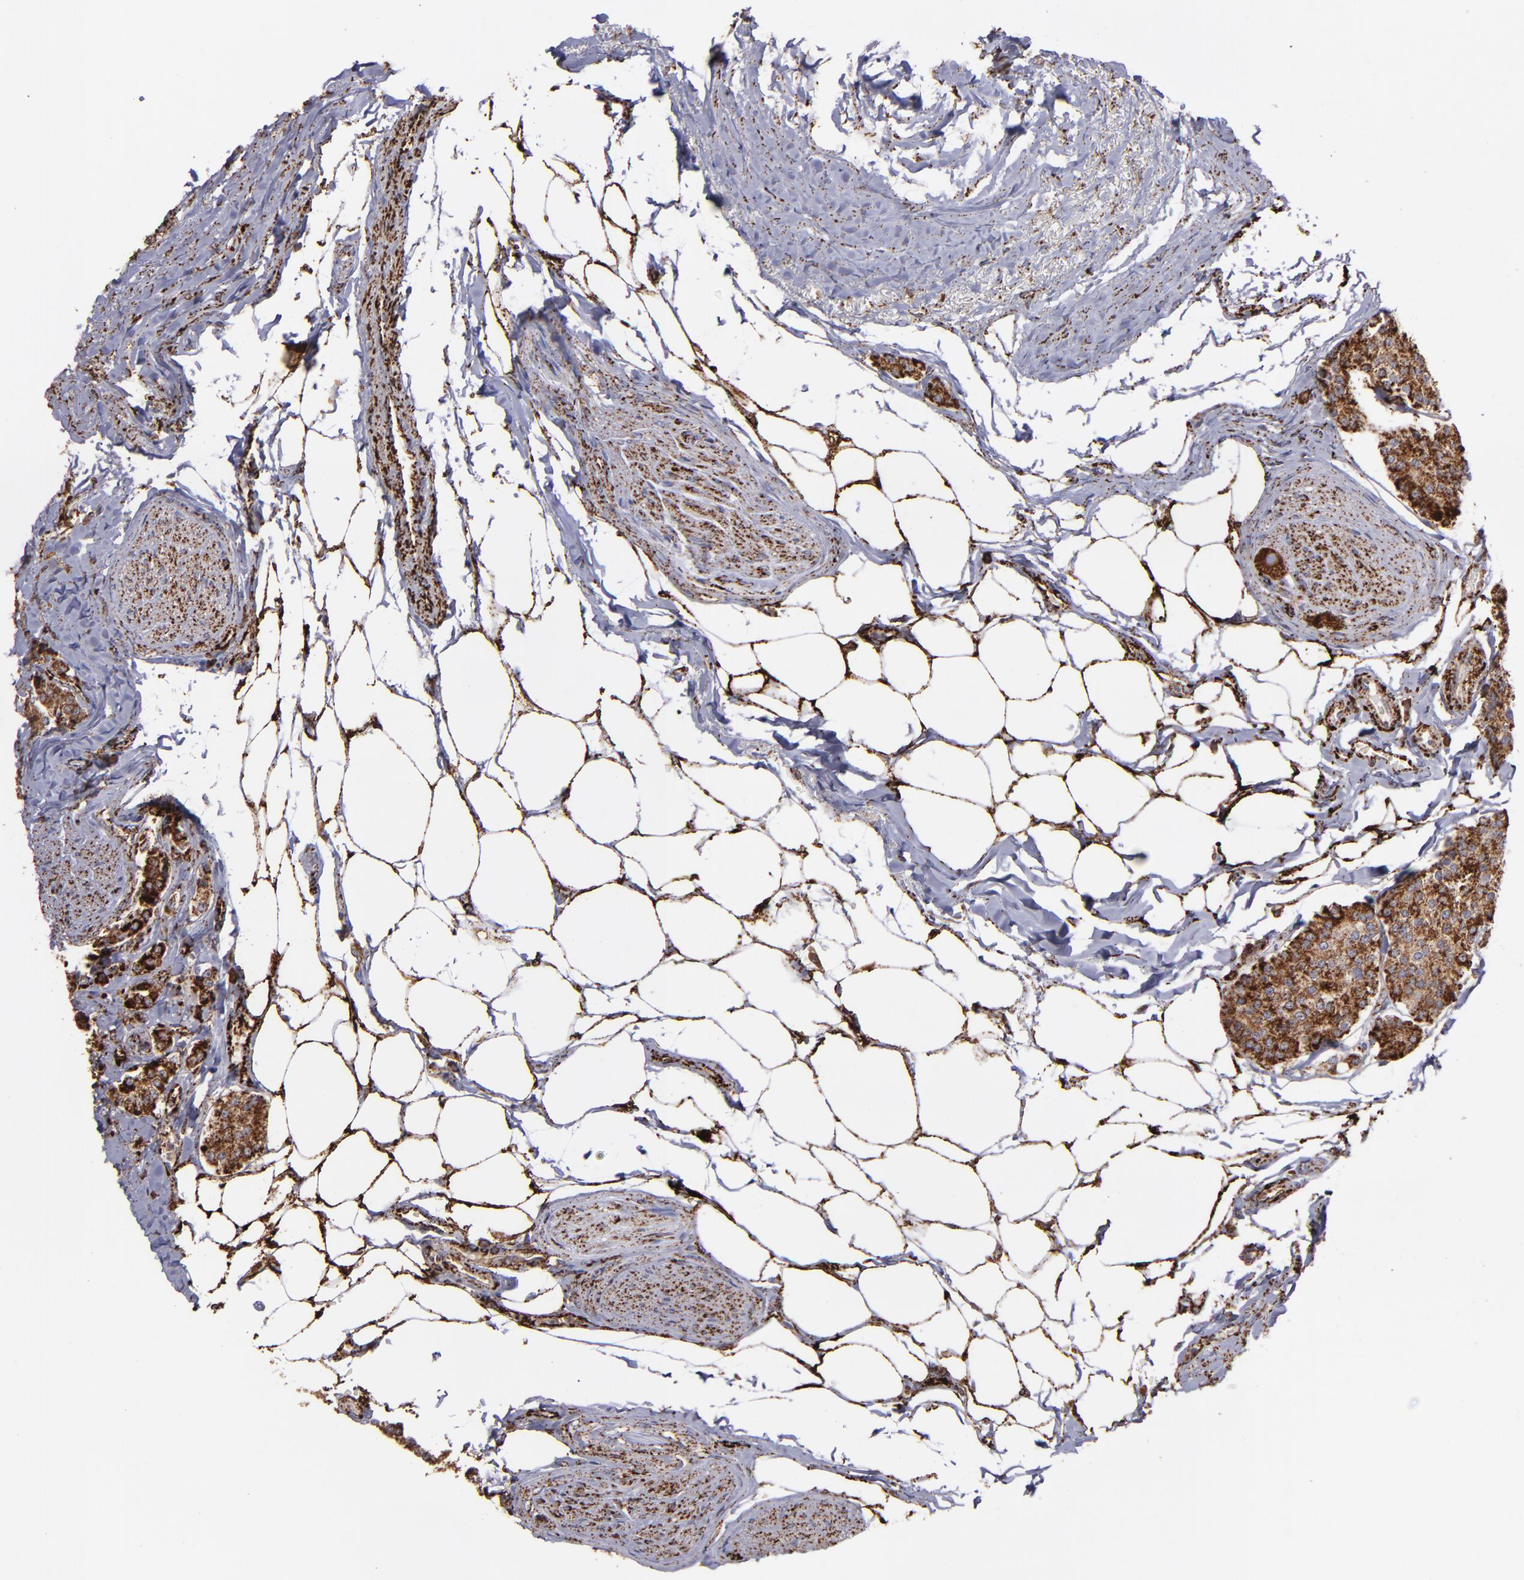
{"staining": {"intensity": "strong", "quantity": ">75%", "location": "cytoplasmic/membranous"}, "tissue": "carcinoid", "cell_type": "Tumor cells", "image_type": "cancer", "snomed": [{"axis": "morphology", "description": "Carcinoid, malignant, NOS"}, {"axis": "topography", "description": "Colon"}], "caption": "Carcinoid (malignant) stained with immunohistochemistry (IHC) reveals strong cytoplasmic/membranous staining in about >75% of tumor cells.", "gene": "MAOB", "patient": {"sex": "female", "age": 61}}